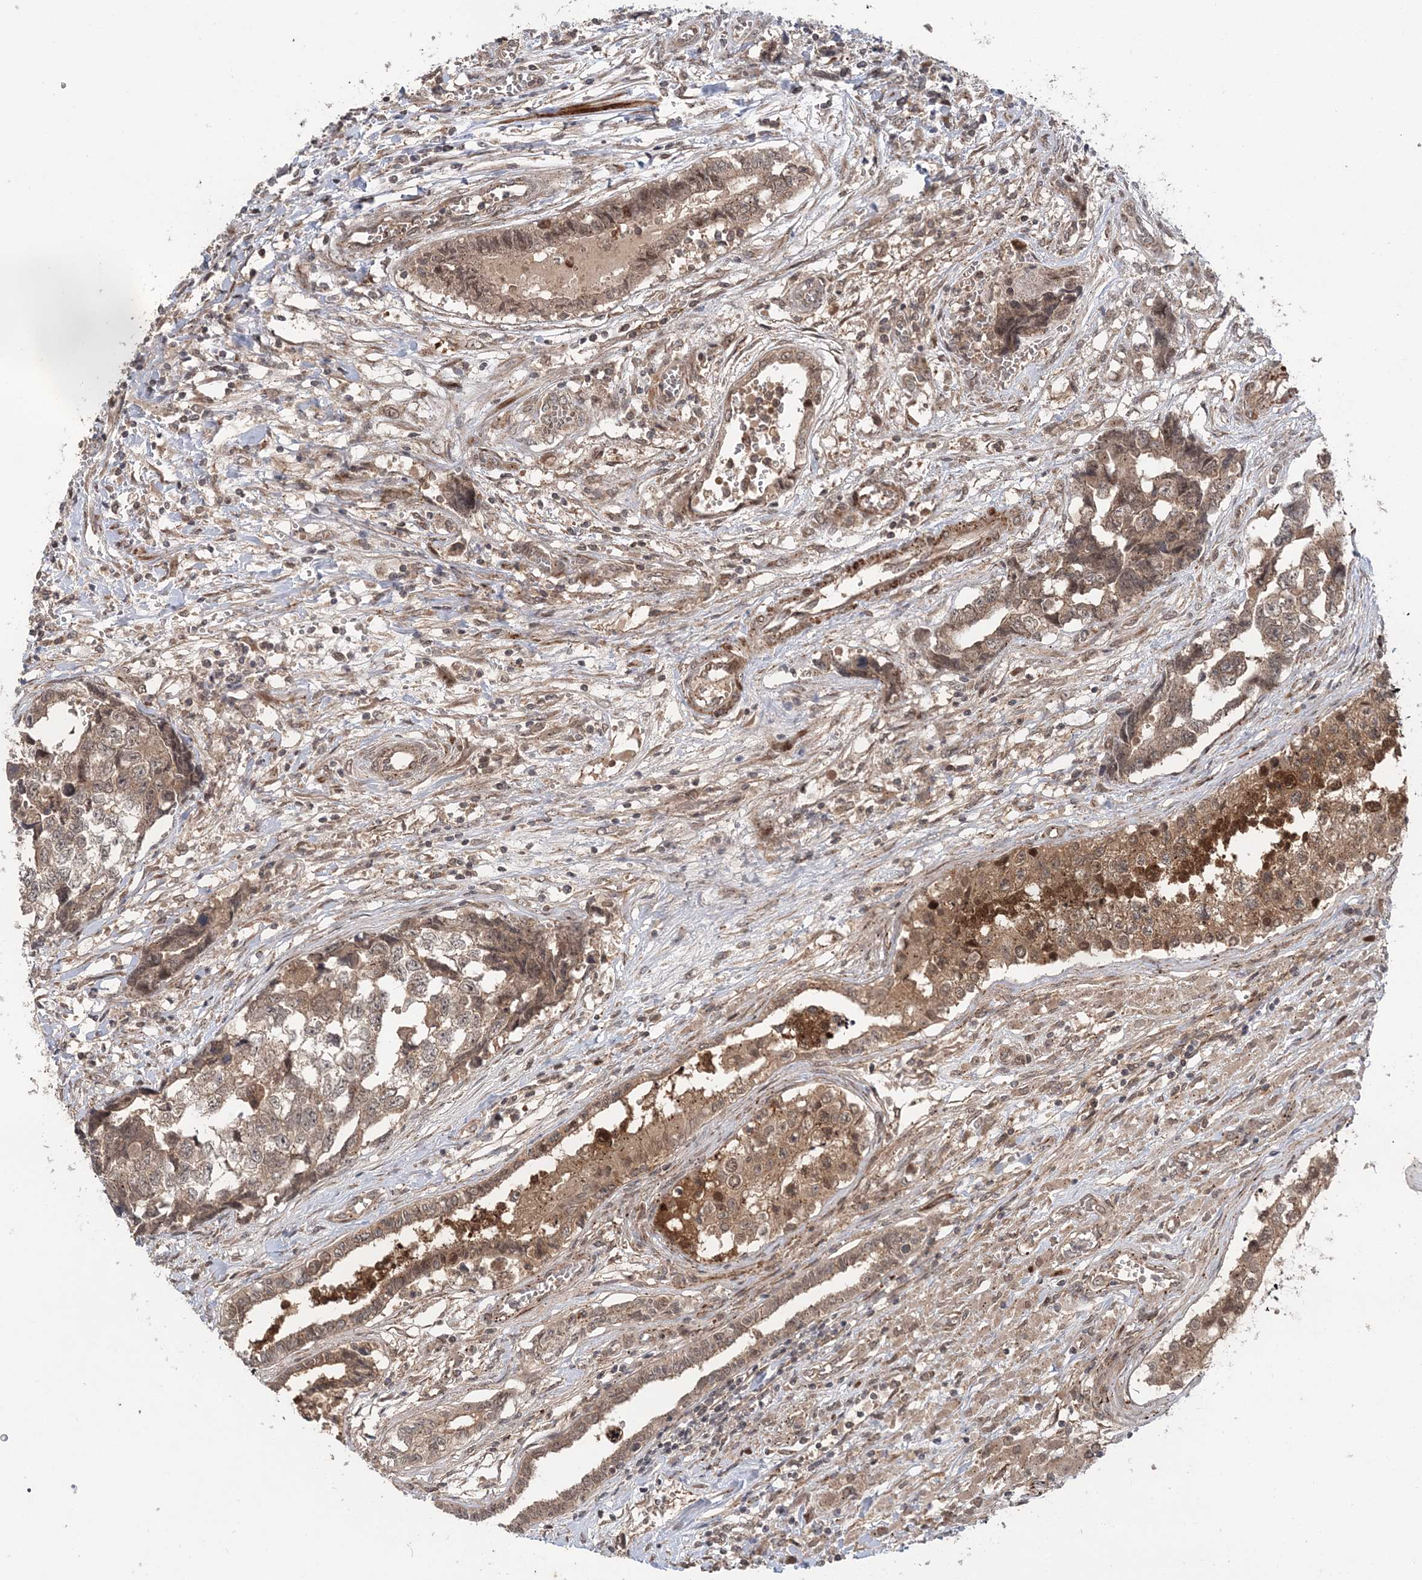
{"staining": {"intensity": "weak", "quantity": ">75%", "location": "cytoplasmic/membranous,nuclear"}, "tissue": "testis cancer", "cell_type": "Tumor cells", "image_type": "cancer", "snomed": [{"axis": "morphology", "description": "Carcinoma, Embryonal, NOS"}, {"axis": "topography", "description": "Testis"}], "caption": "Immunohistochemistry (DAB (3,3'-diaminobenzidine)) staining of human testis cancer shows weak cytoplasmic/membranous and nuclear protein expression in about >75% of tumor cells. The staining was performed using DAB, with brown indicating positive protein expression. Nuclei are stained blue with hematoxylin.", "gene": "UBTD2", "patient": {"sex": "male", "age": 31}}